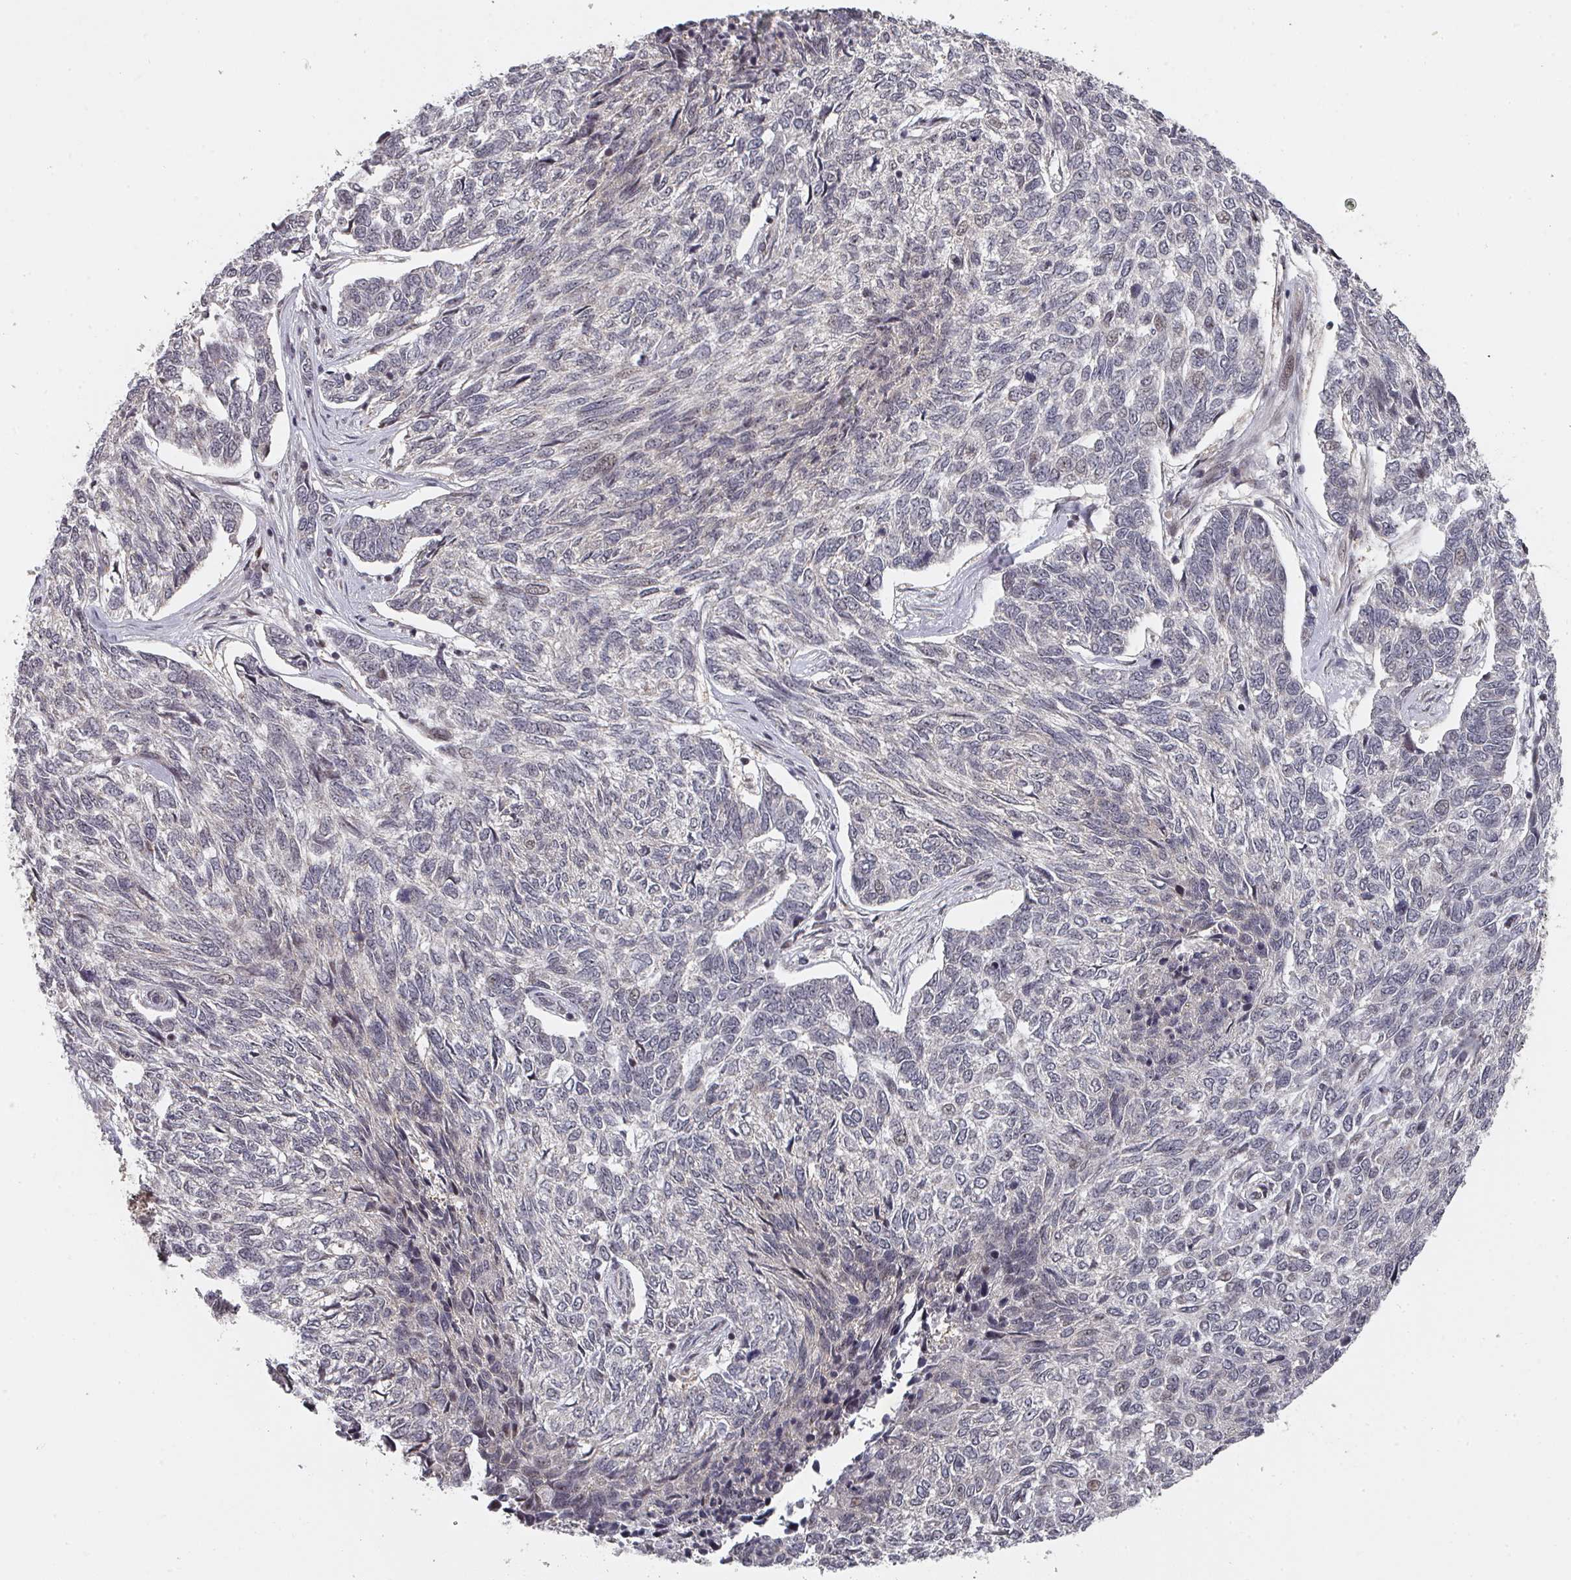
{"staining": {"intensity": "negative", "quantity": "none", "location": "none"}, "tissue": "skin cancer", "cell_type": "Tumor cells", "image_type": "cancer", "snomed": [{"axis": "morphology", "description": "Basal cell carcinoma"}, {"axis": "topography", "description": "Skin"}], "caption": "High power microscopy image of an immunohistochemistry (IHC) photomicrograph of basal cell carcinoma (skin), revealing no significant staining in tumor cells.", "gene": "KIF1C", "patient": {"sex": "female", "age": 65}}